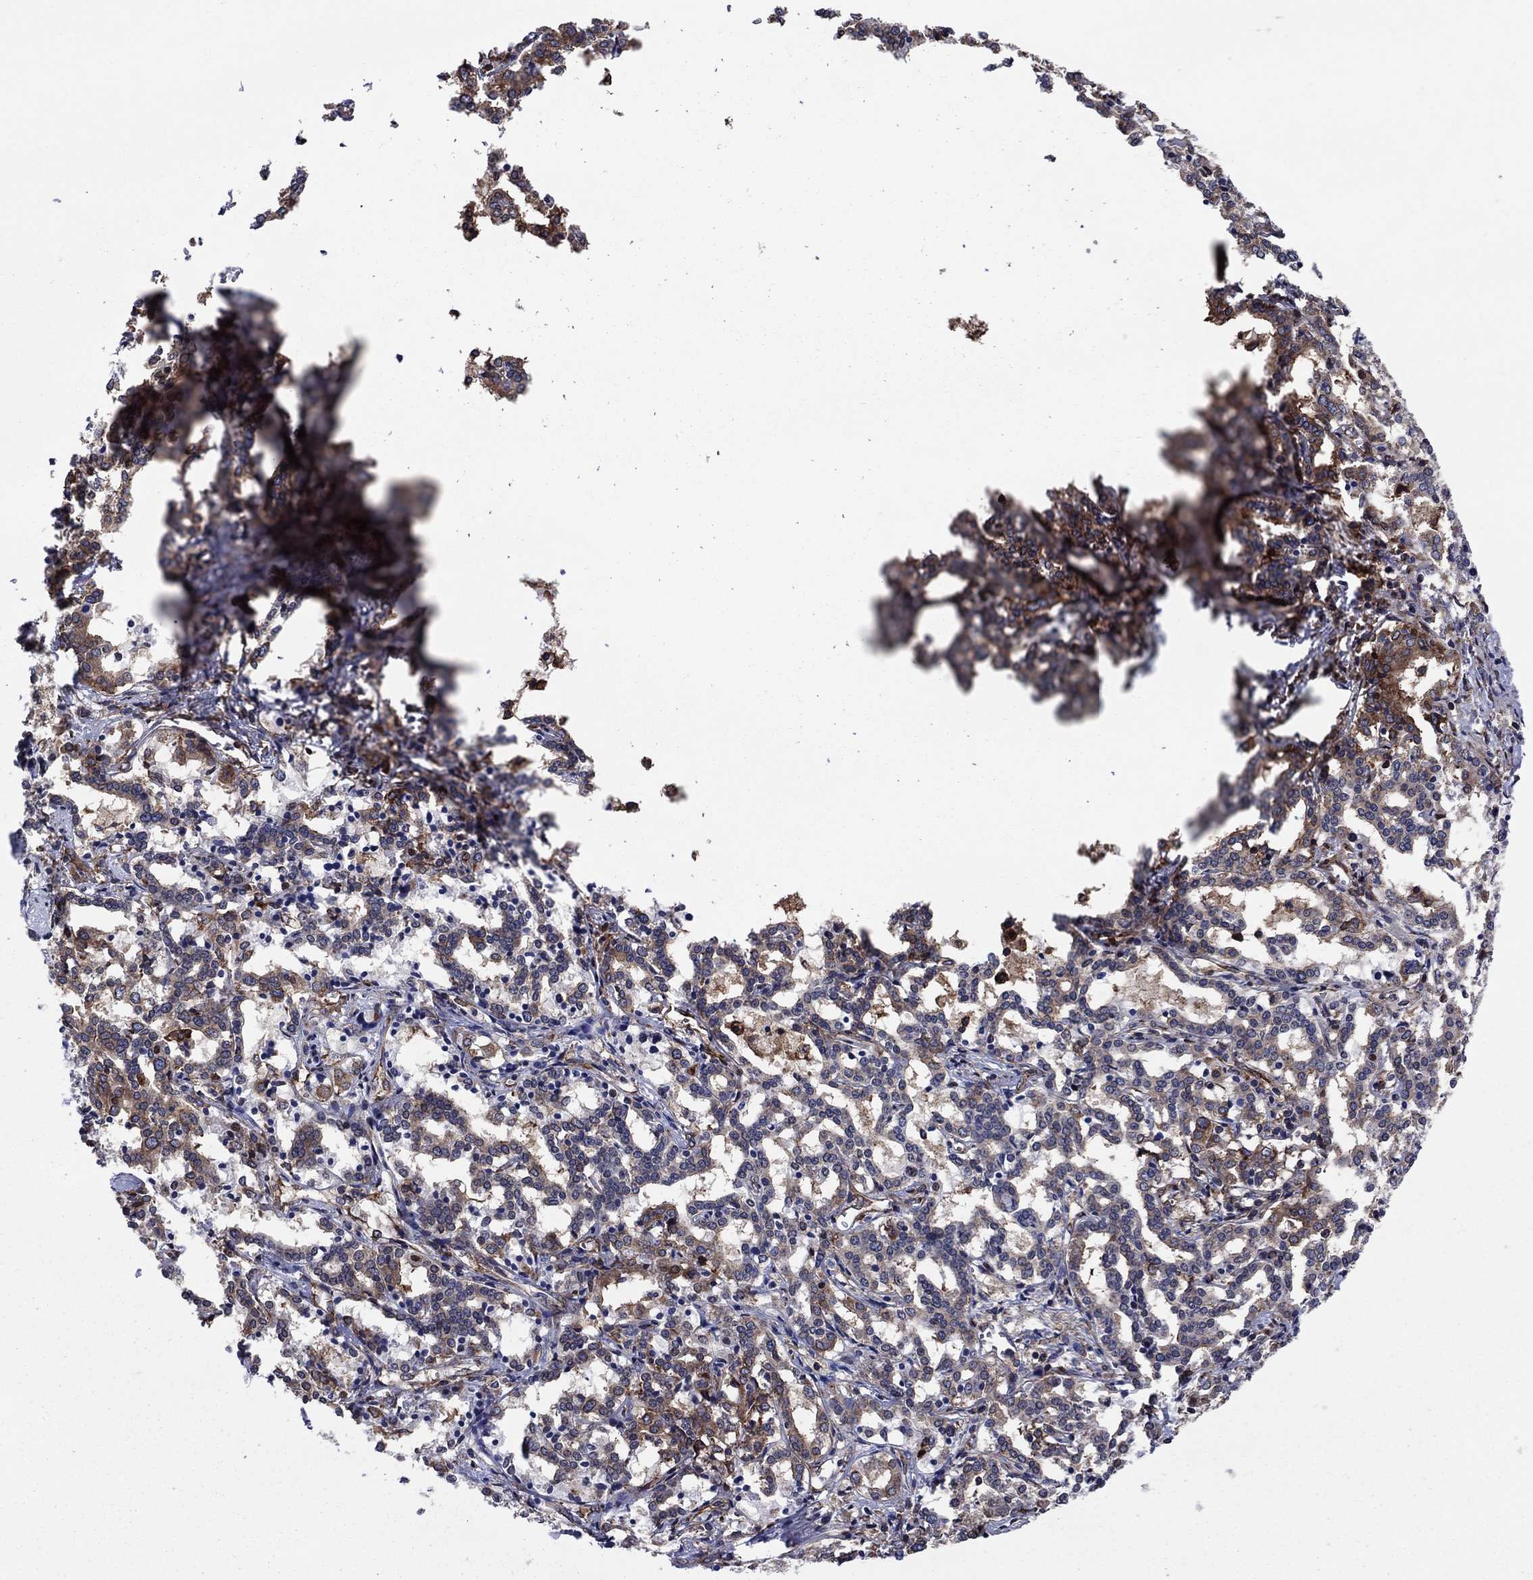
{"staining": {"intensity": "moderate", "quantity": "25%-75%", "location": "cytoplasmic/membranous"}, "tissue": "liver cancer", "cell_type": "Tumor cells", "image_type": "cancer", "snomed": [{"axis": "morphology", "description": "Cholangiocarcinoma"}, {"axis": "topography", "description": "Liver"}], "caption": "Brown immunohistochemical staining in human liver cholangiocarcinoma demonstrates moderate cytoplasmic/membranous staining in about 25%-75% of tumor cells.", "gene": "YBX1", "patient": {"sex": "female", "age": 47}}